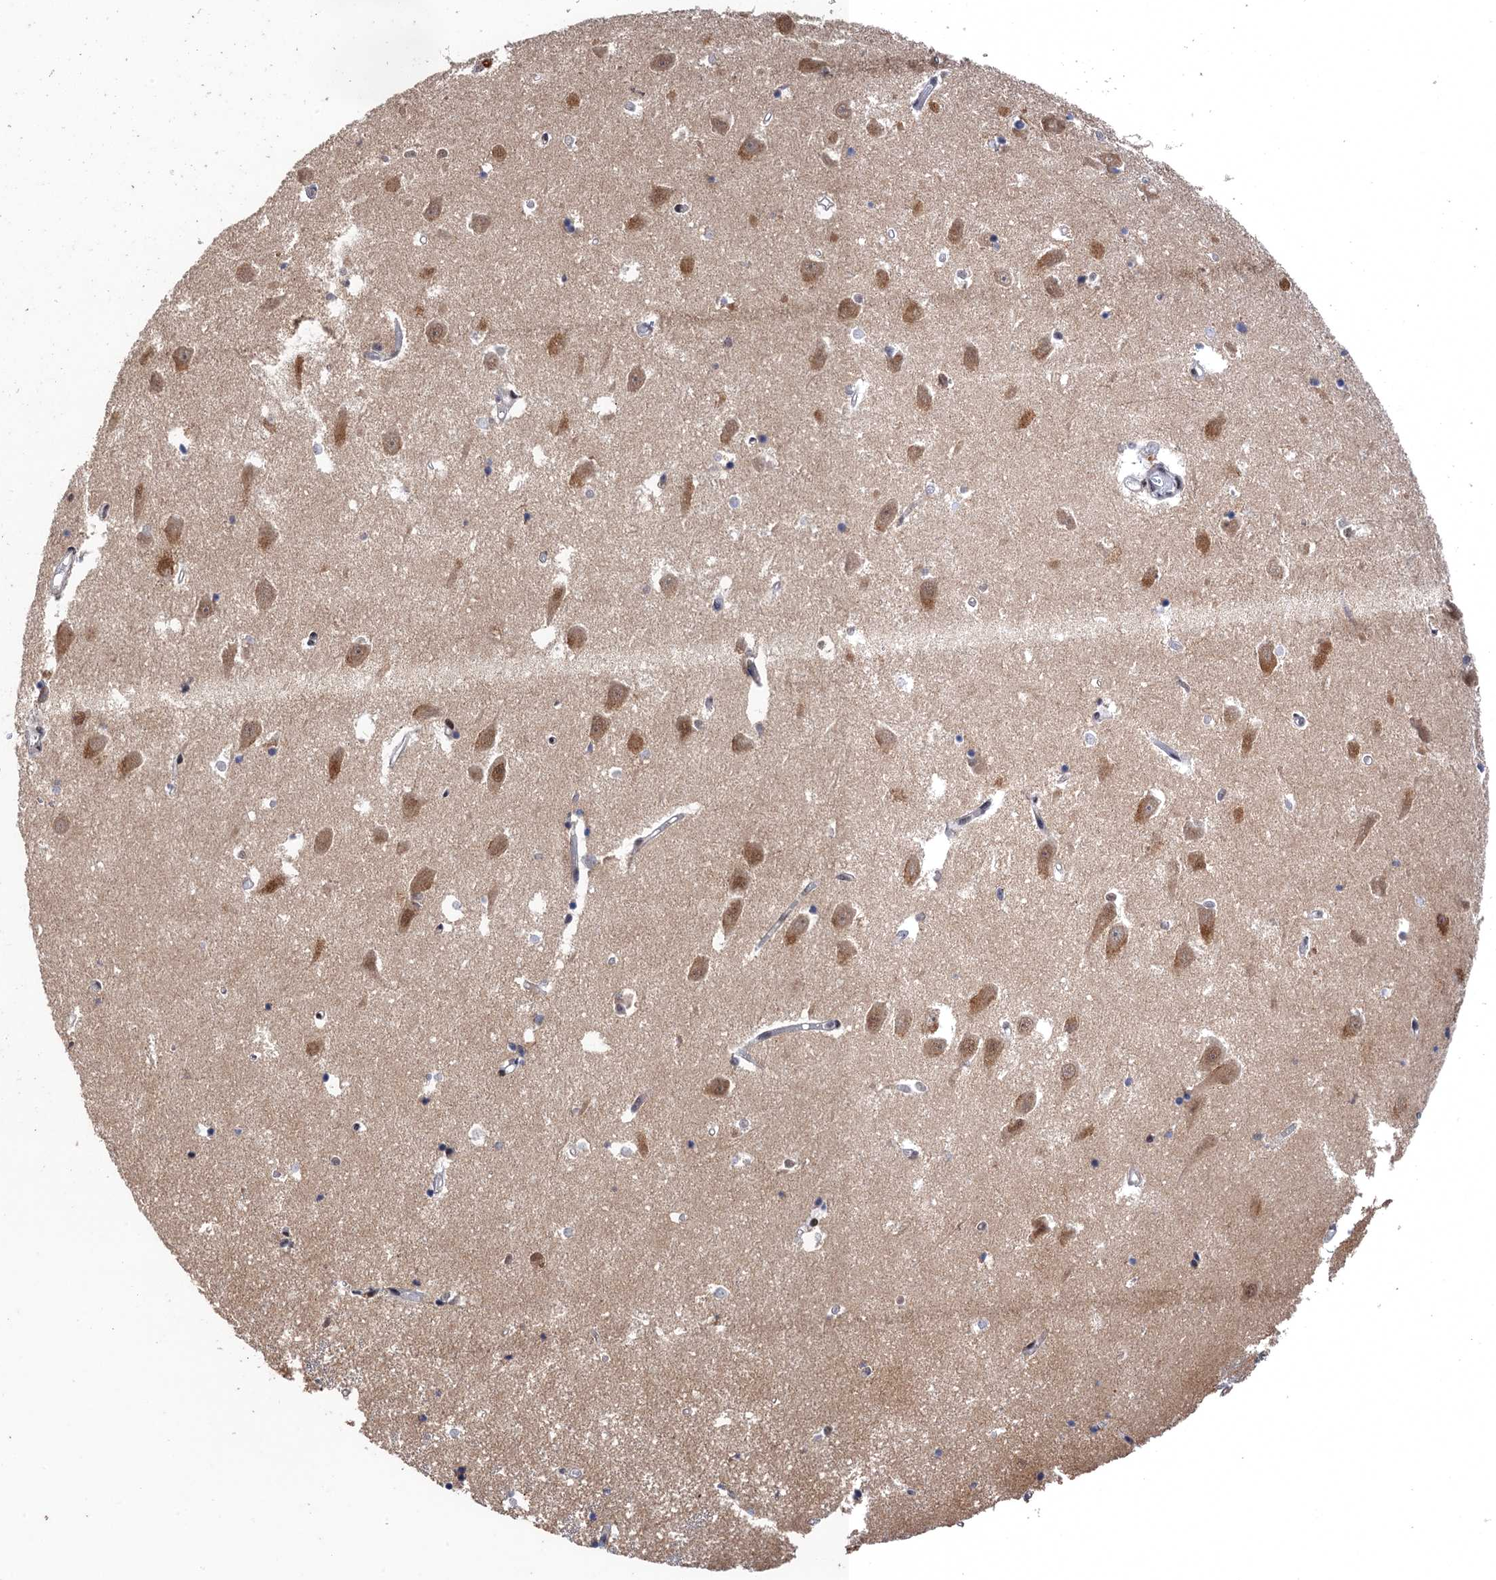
{"staining": {"intensity": "negative", "quantity": "none", "location": "none"}, "tissue": "hippocampus", "cell_type": "Glial cells", "image_type": "normal", "snomed": [{"axis": "morphology", "description": "Normal tissue, NOS"}, {"axis": "topography", "description": "Hippocampus"}], "caption": "This micrograph is of benign hippocampus stained with IHC to label a protein in brown with the nuclei are counter-stained blue. There is no expression in glial cells. (DAB (3,3'-diaminobenzidine) immunohistochemistry (IHC), high magnification).", "gene": "BMERB1", "patient": {"sex": "male", "age": 70}}